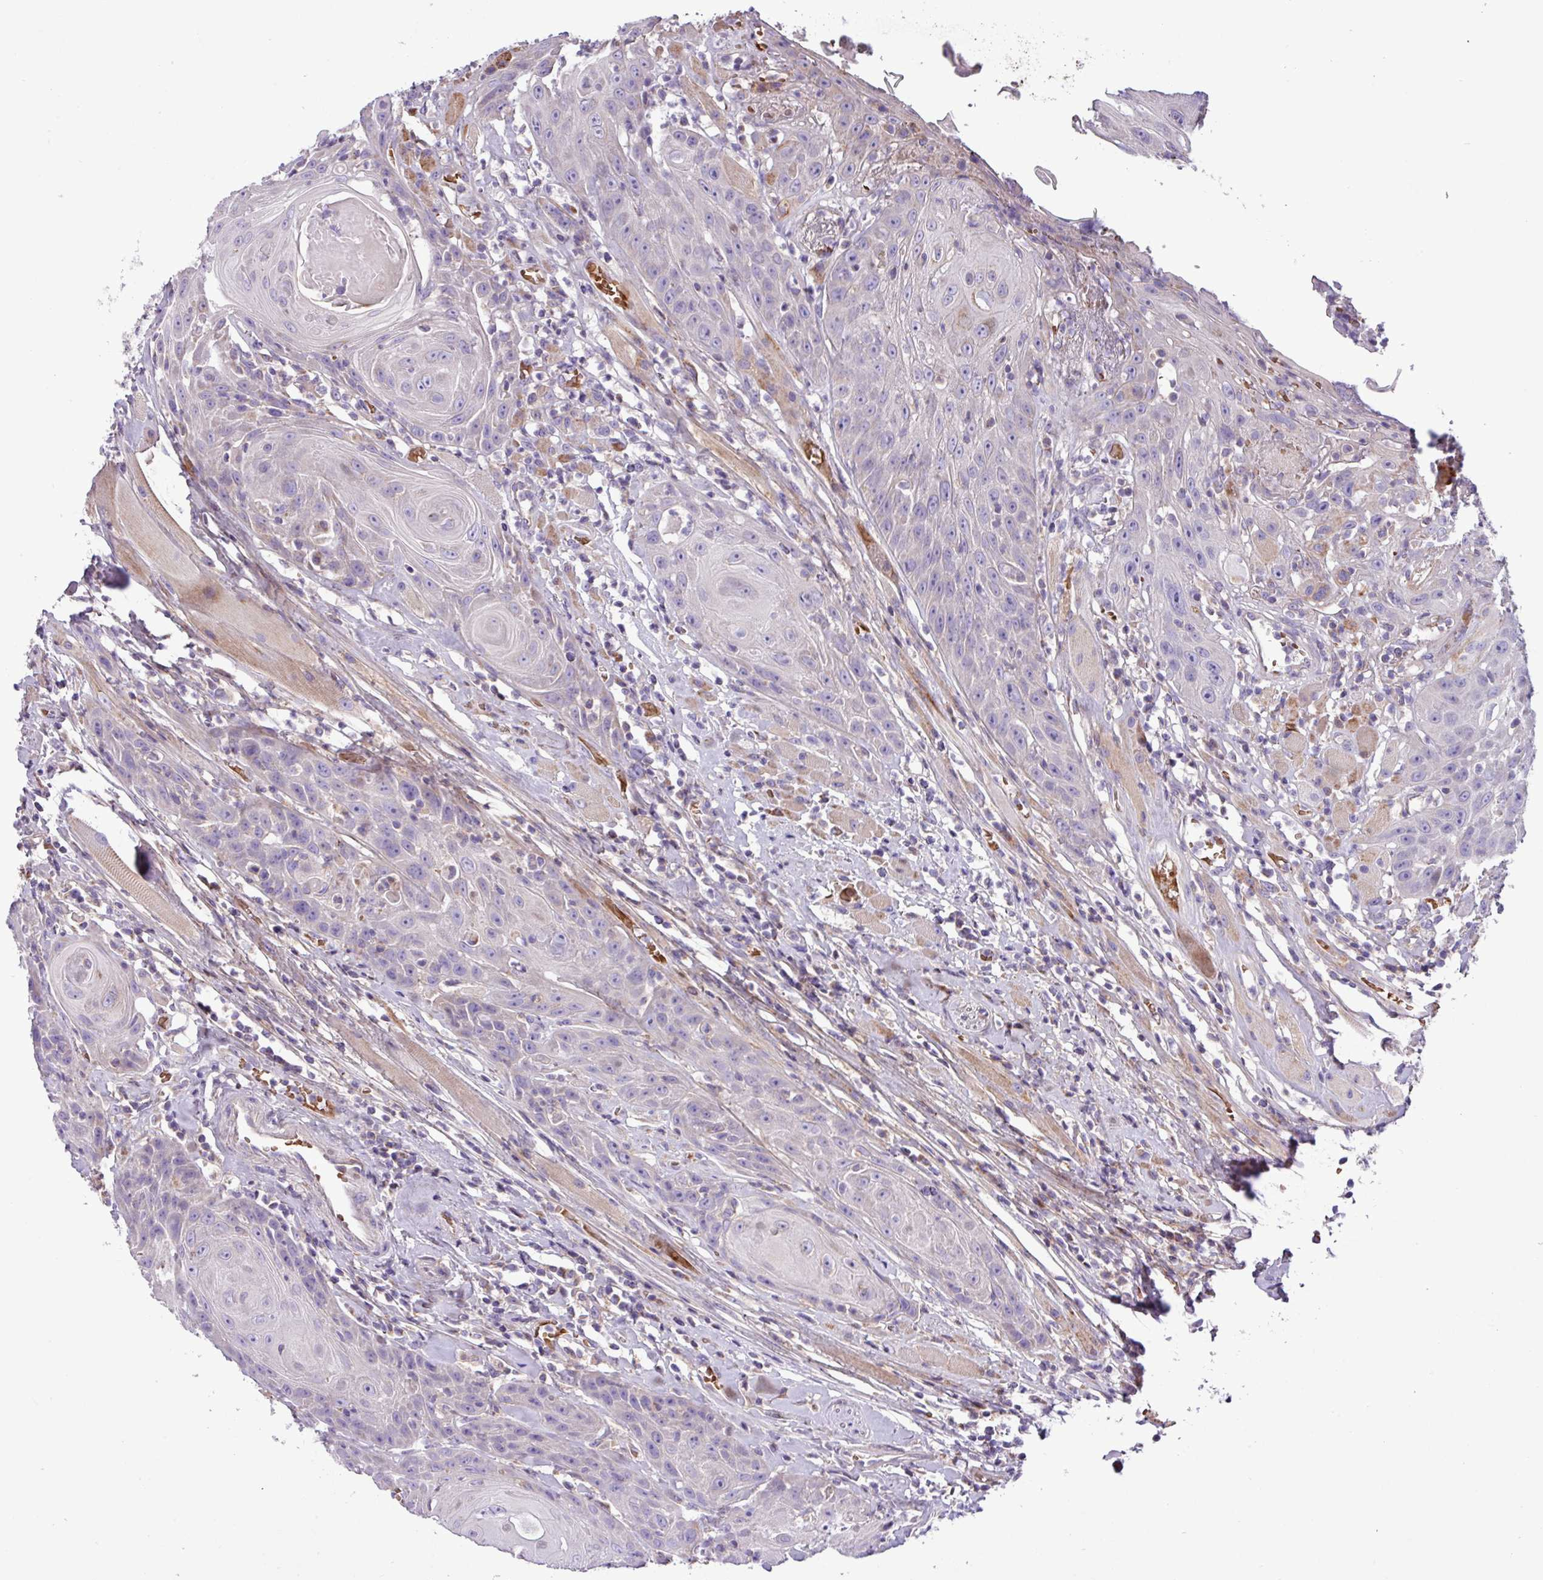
{"staining": {"intensity": "negative", "quantity": "none", "location": "none"}, "tissue": "head and neck cancer", "cell_type": "Tumor cells", "image_type": "cancer", "snomed": [{"axis": "morphology", "description": "Squamous cell carcinoma, NOS"}, {"axis": "topography", "description": "Head-Neck"}], "caption": "This is an IHC histopathology image of human squamous cell carcinoma (head and neck). There is no staining in tumor cells.", "gene": "FAM183A", "patient": {"sex": "female", "age": 59}}